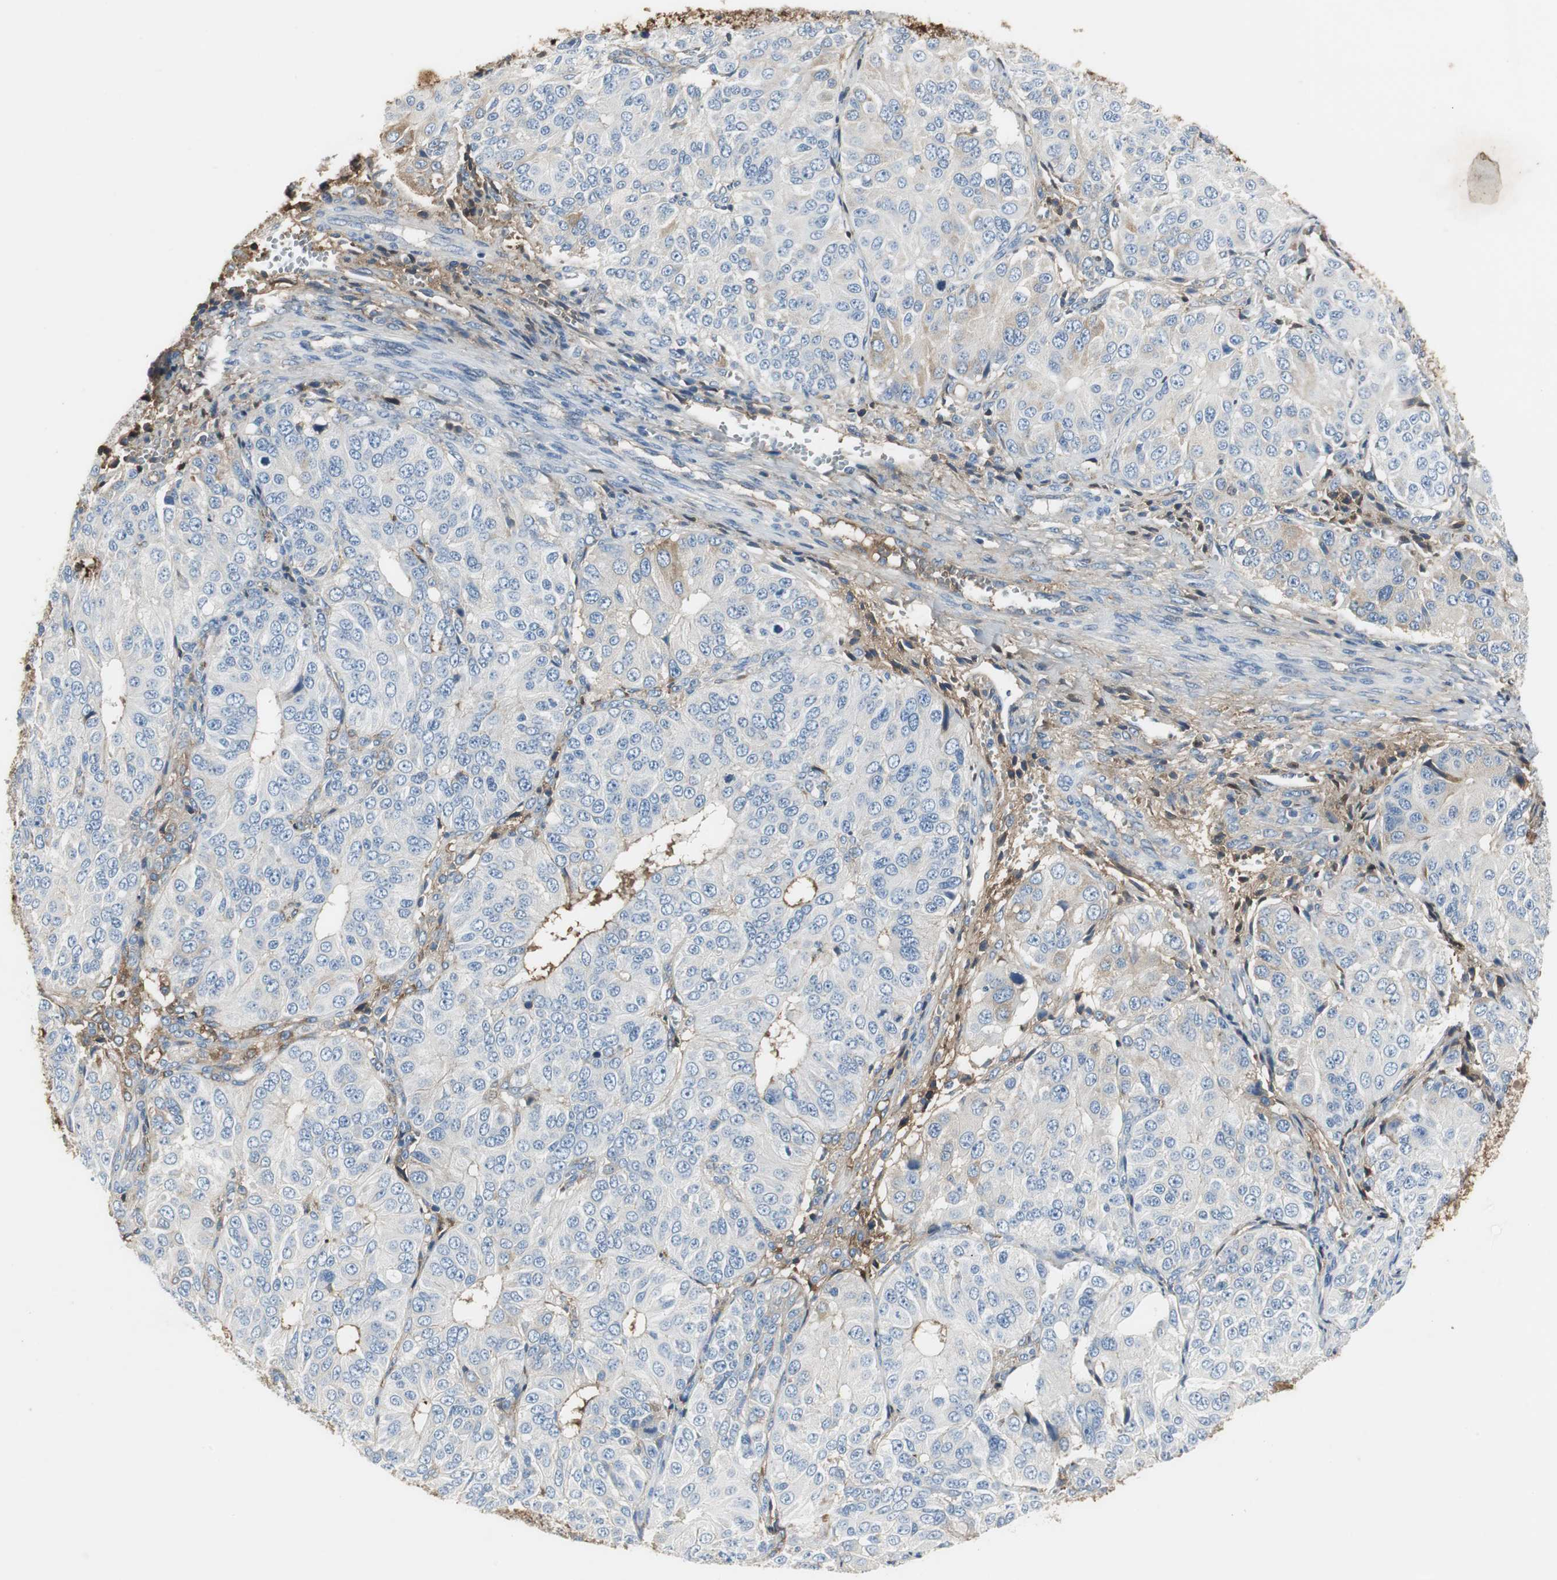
{"staining": {"intensity": "weak", "quantity": "<25%", "location": "cytoplasmic/membranous"}, "tissue": "ovarian cancer", "cell_type": "Tumor cells", "image_type": "cancer", "snomed": [{"axis": "morphology", "description": "Carcinoma, endometroid"}, {"axis": "topography", "description": "Ovary"}], "caption": "Immunohistochemistry (IHC) histopathology image of neoplastic tissue: ovarian endometroid carcinoma stained with DAB demonstrates no significant protein expression in tumor cells.", "gene": "IGHA1", "patient": {"sex": "female", "age": 51}}